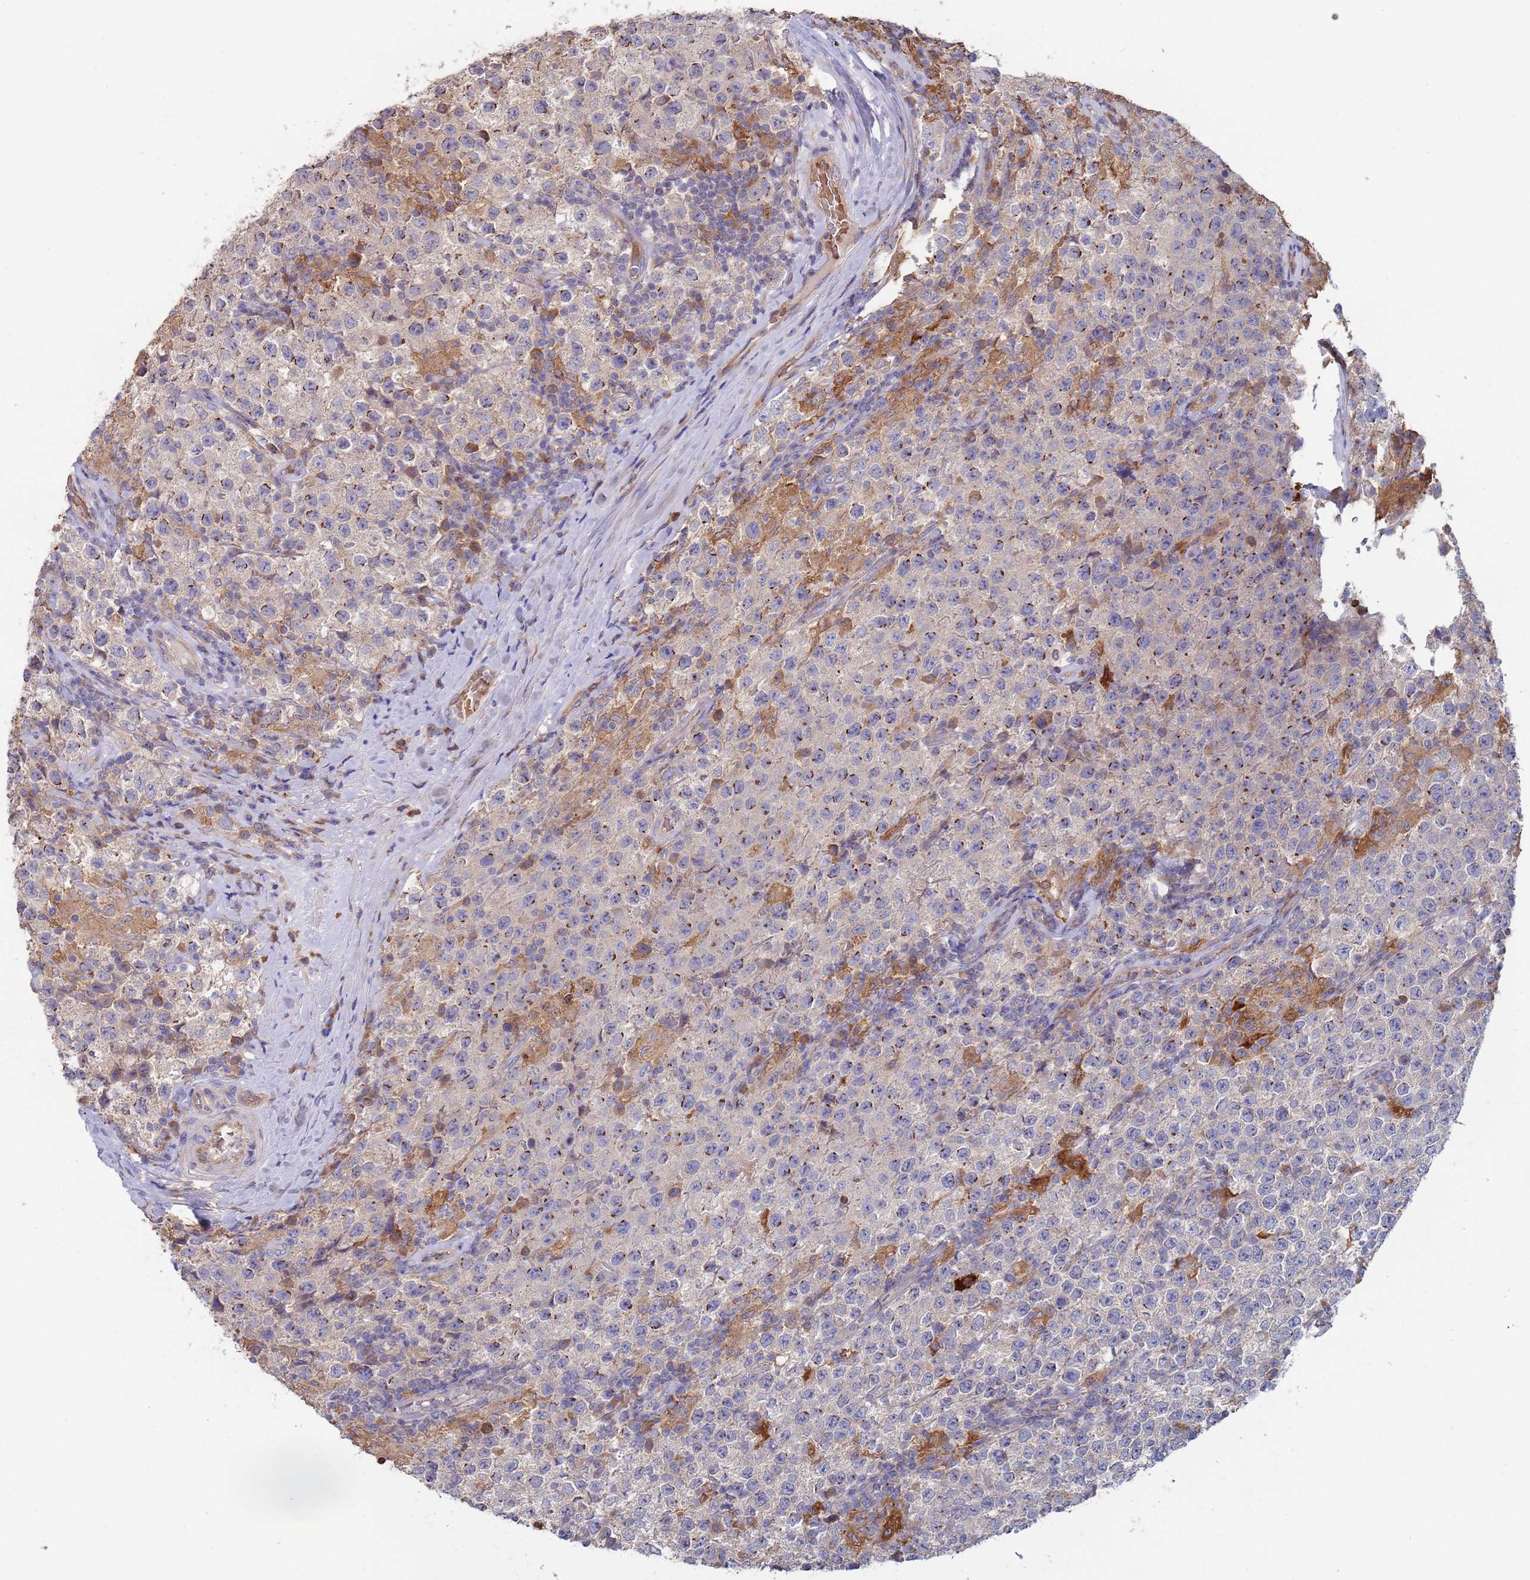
{"staining": {"intensity": "moderate", "quantity": "25%-75%", "location": "cytoplasmic/membranous"}, "tissue": "testis cancer", "cell_type": "Tumor cells", "image_type": "cancer", "snomed": [{"axis": "morphology", "description": "Seminoma, NOS"}, {"axis": "morphology", "description": "Carcinoma, Embryonal, NOS"}, {"axis": "topography", "description": "Testis"}], "caption": "Seminoma (testis) stained with a brown dye demonstrates moderate cytoplasmic/membranous positive expression in about 25%-75% of tumor cells.", "gene": "MALRD1", "patient": {"sex": "male", "age": 41}}